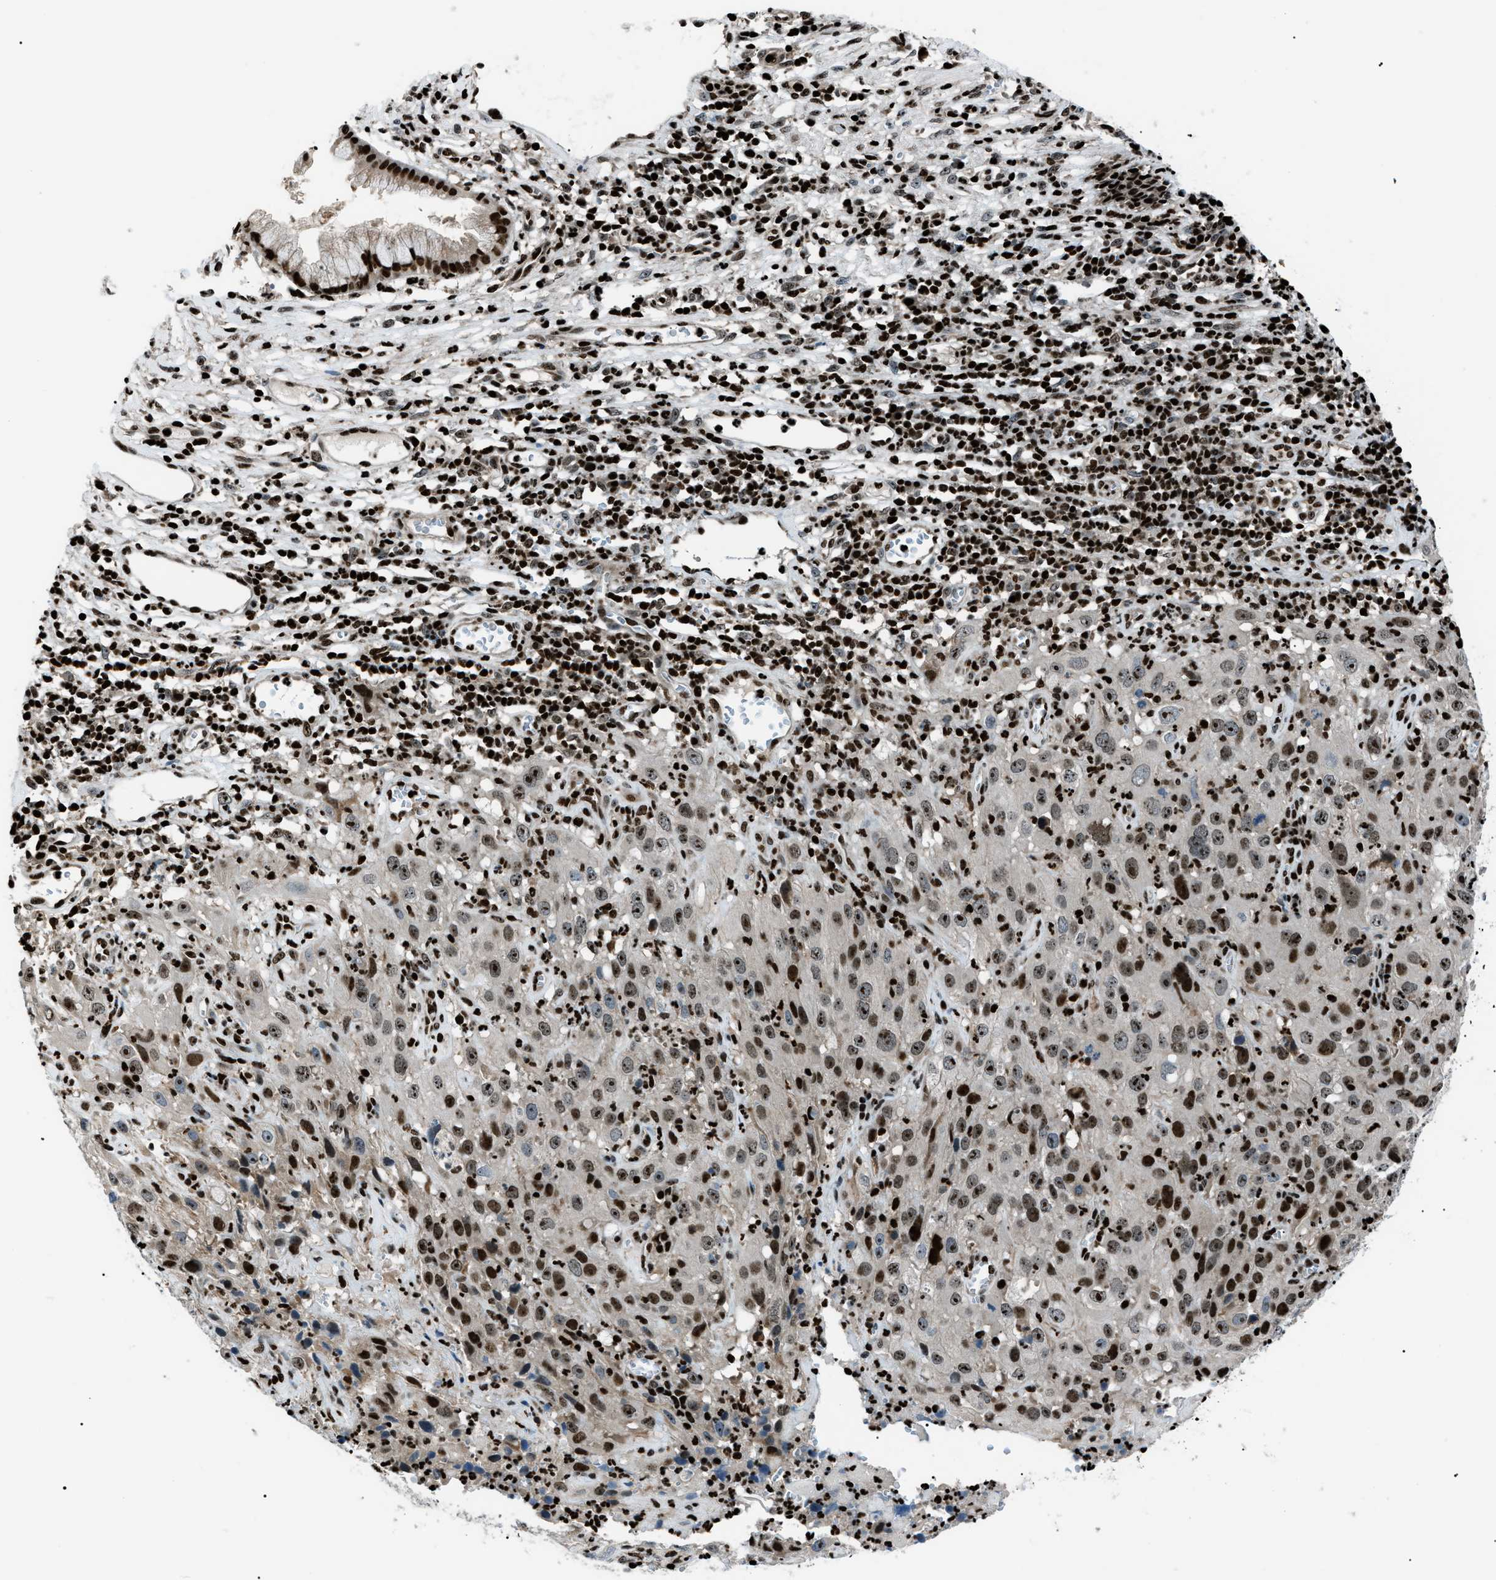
{"staining": {"intensity": "strong", "quantity": ">75%", "location": "nuclear"}, "tissue": "cervical cancer", "cell_type": "Tumor cells", "image_type": "cancer", "snomed": [{"axis": "morphology", "description": "Squamous cell carcinoma, NOS"}, {"axis": "topography", "description": "Cervix"}], "caption": "Protein analysis of squamous cell carcinoma (cervical) tissue exhibits strong nuclear positivity in approximately >75% of tumor cells. Nuclei are stained in blue.", "gene": "PRKX", "patient": {"sex": "female", "age": 32}}